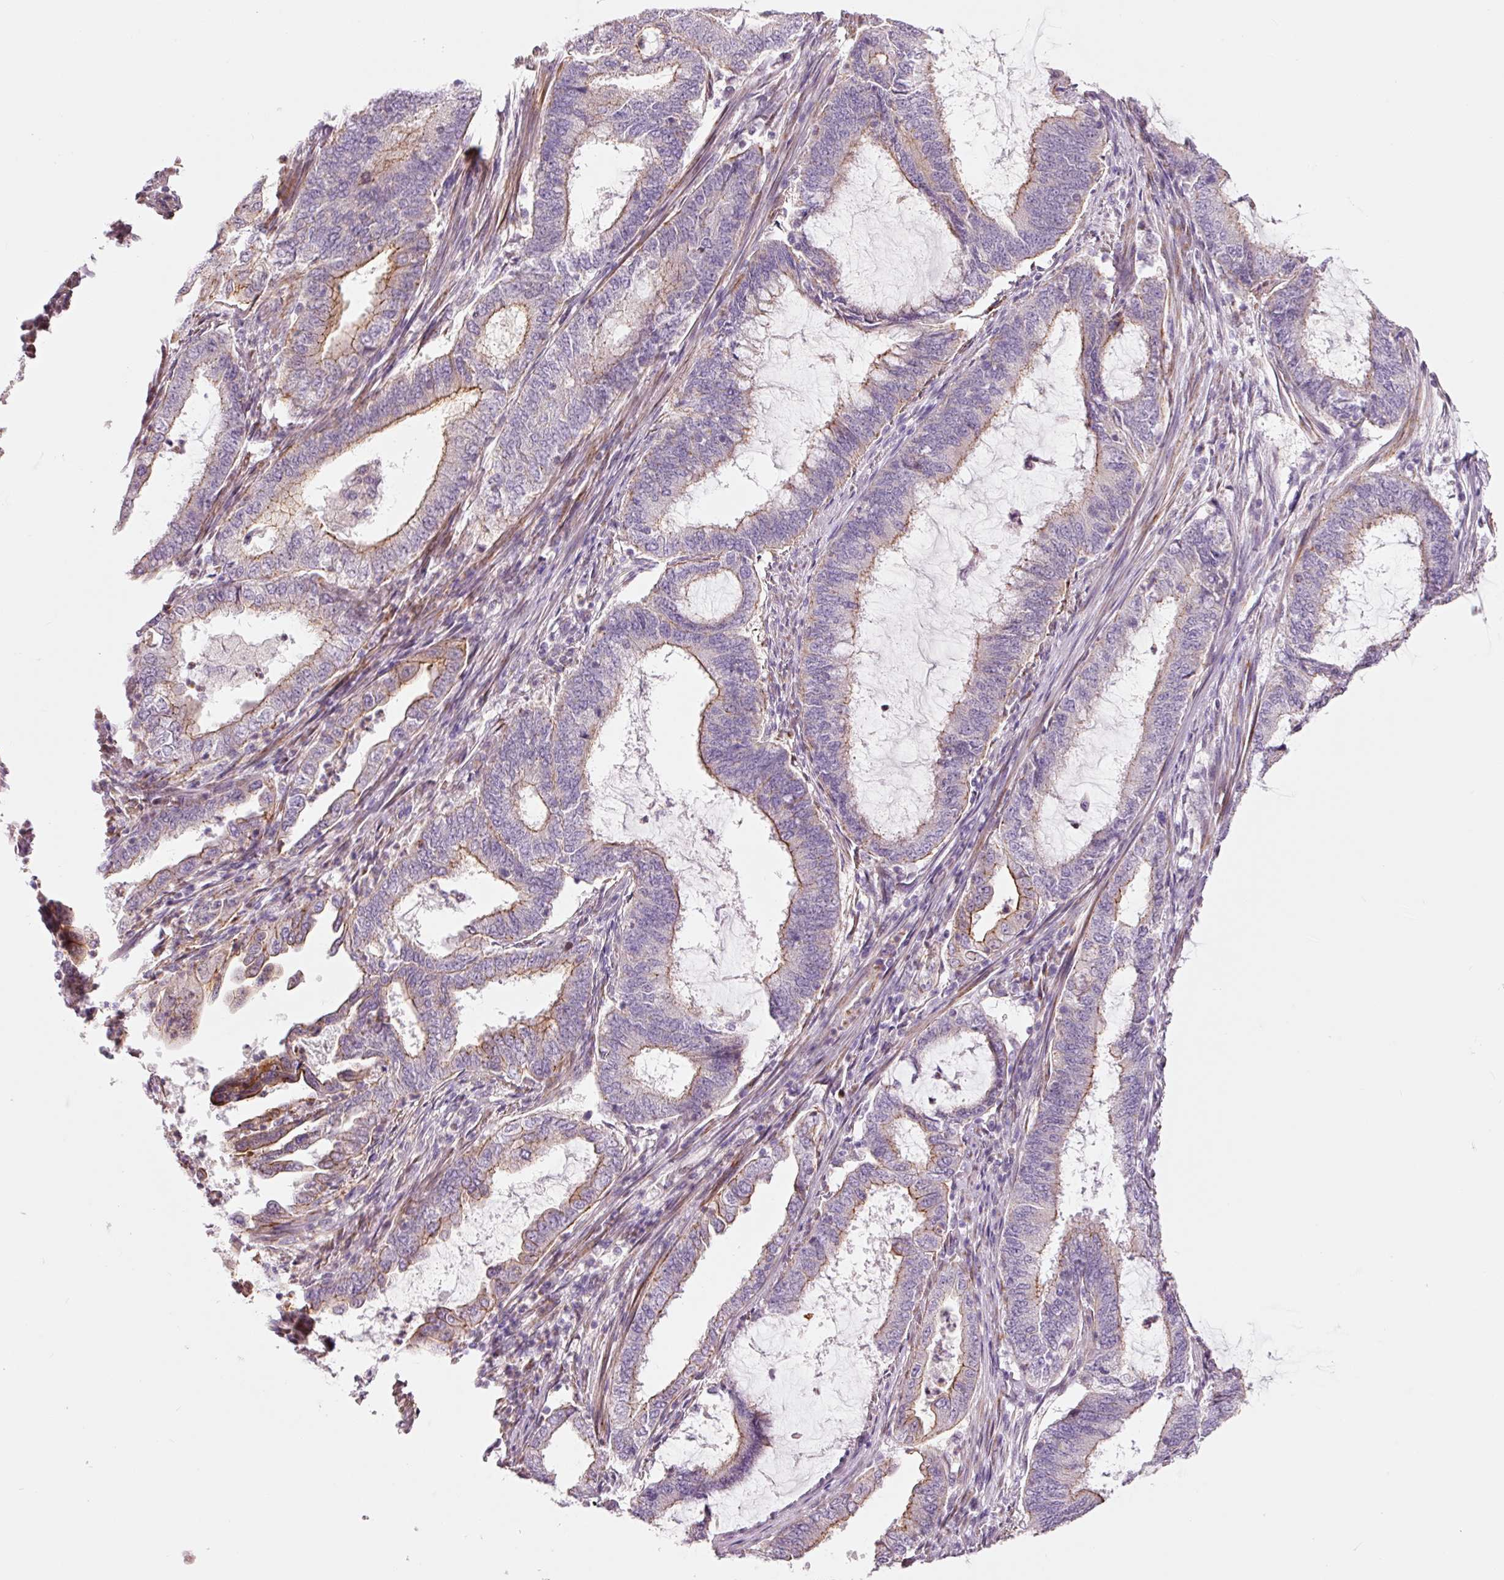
{"staining": {"intensity": "moderate", "quantity": "25%-75%", "location": "cytoplasmic/membranous"}, "tissue": "endometrial cancer", "cell_type": "Tumor cells", "image_type": "cancer", "snomed": [{"axis": "morphology", "description": "Adenocarcinoma, NOS"}, {"axis": "topography", "description": "Endometrium"}], "caption": "Immunohistochemistry (IHC) of adenocarcinoma (endometrial) shows medium levels of moderate cytoplasmic/membranous expression in about 25%-75% of tumor cells. (DAB (3,3'-diaminobenzidine) IHC with brightfield microscopy, high magnification).", "gene": "DAPP1", "patient": {"sex": "female", "age": 51}}